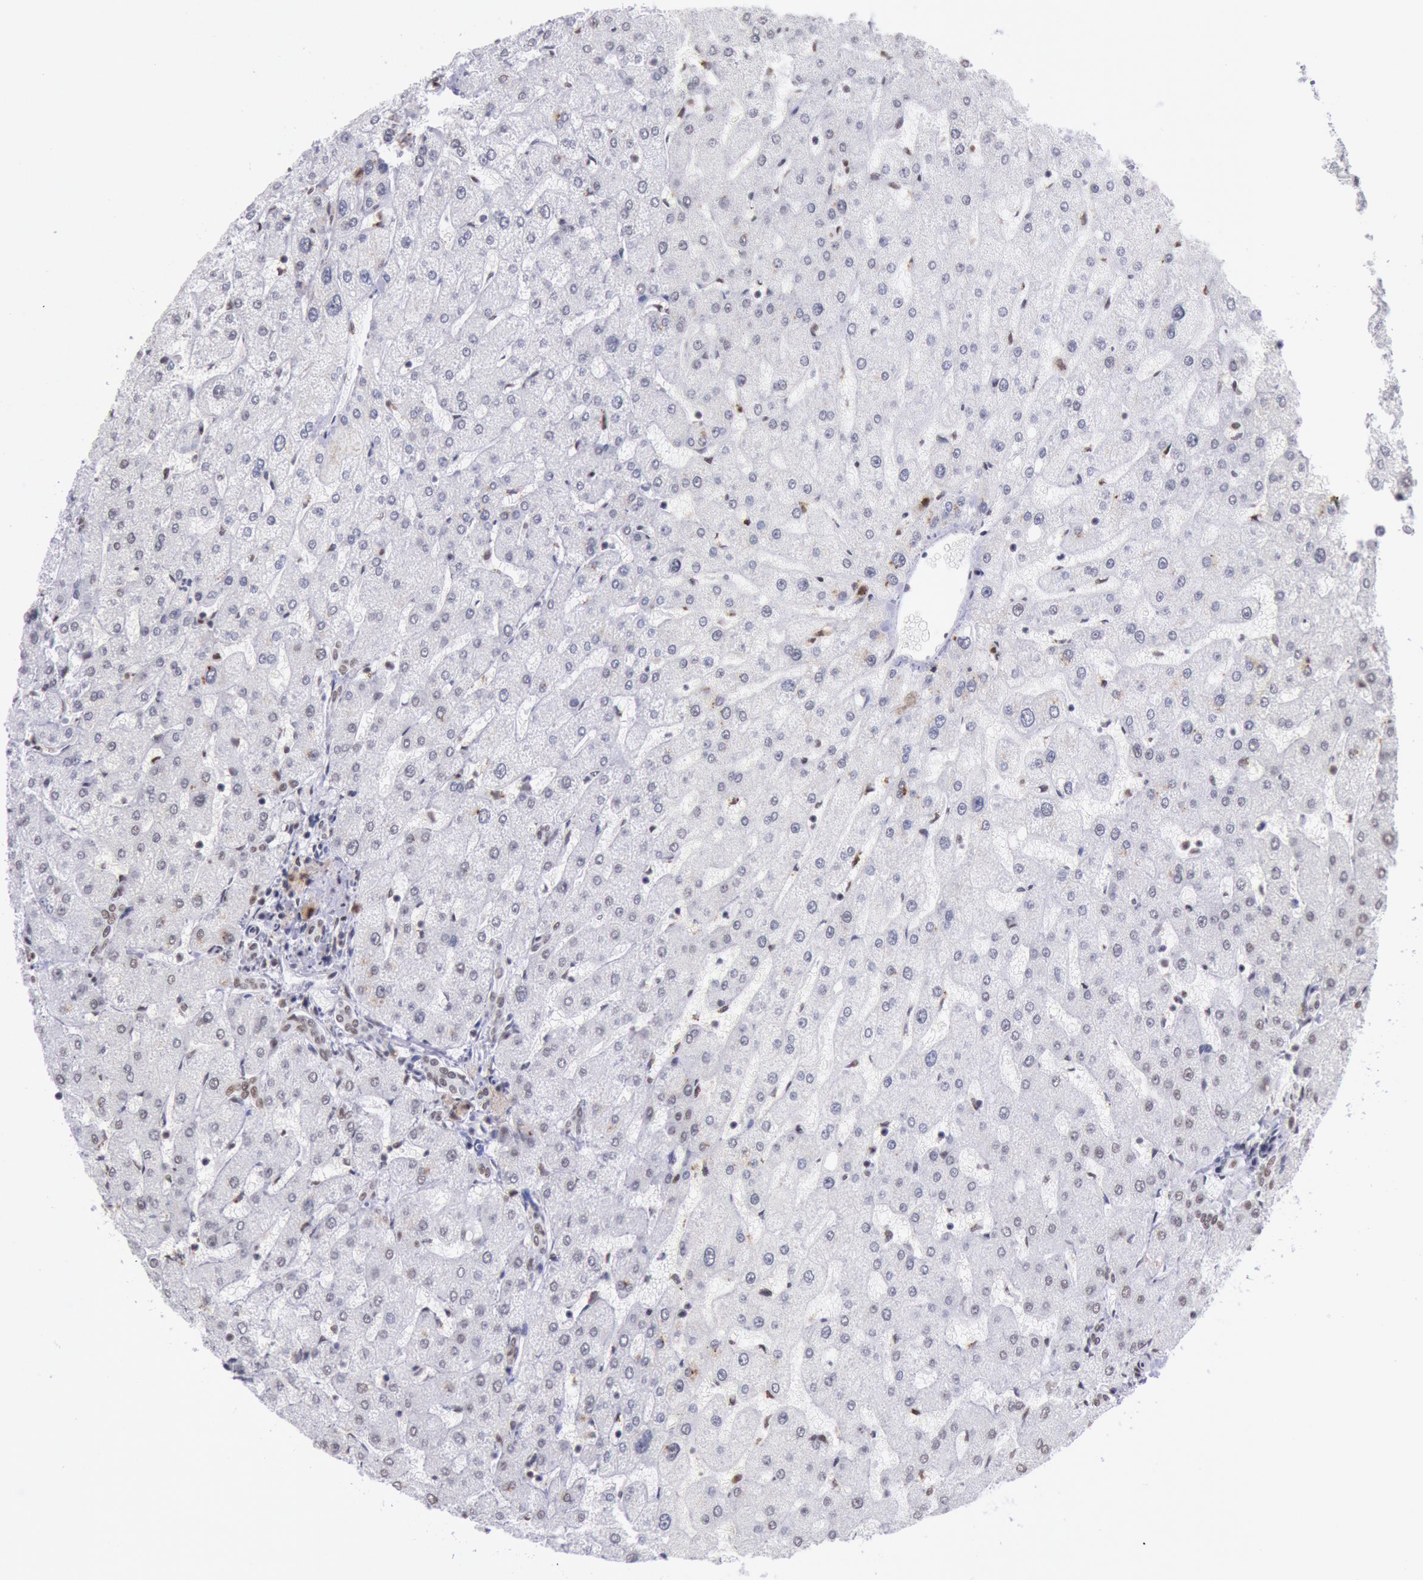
{"staining": {"intensity": "negative", "quantity": "none", "location": "none"}, "tissue": "liver", "cell_type": "Cholangiocytes", "image_type": "normal", "snomed": [{"axis": "morphology", "description": "Normal tissue, NOS"}, {"axis": "topography", "description": "Liver"}], "caption": "This is an immunohistochemistry photomicrograph of normal liver. There is no expression in cholangiocytes.", "gene": "SNRPD3", "patient": {"sex": "male", "age": 67}}